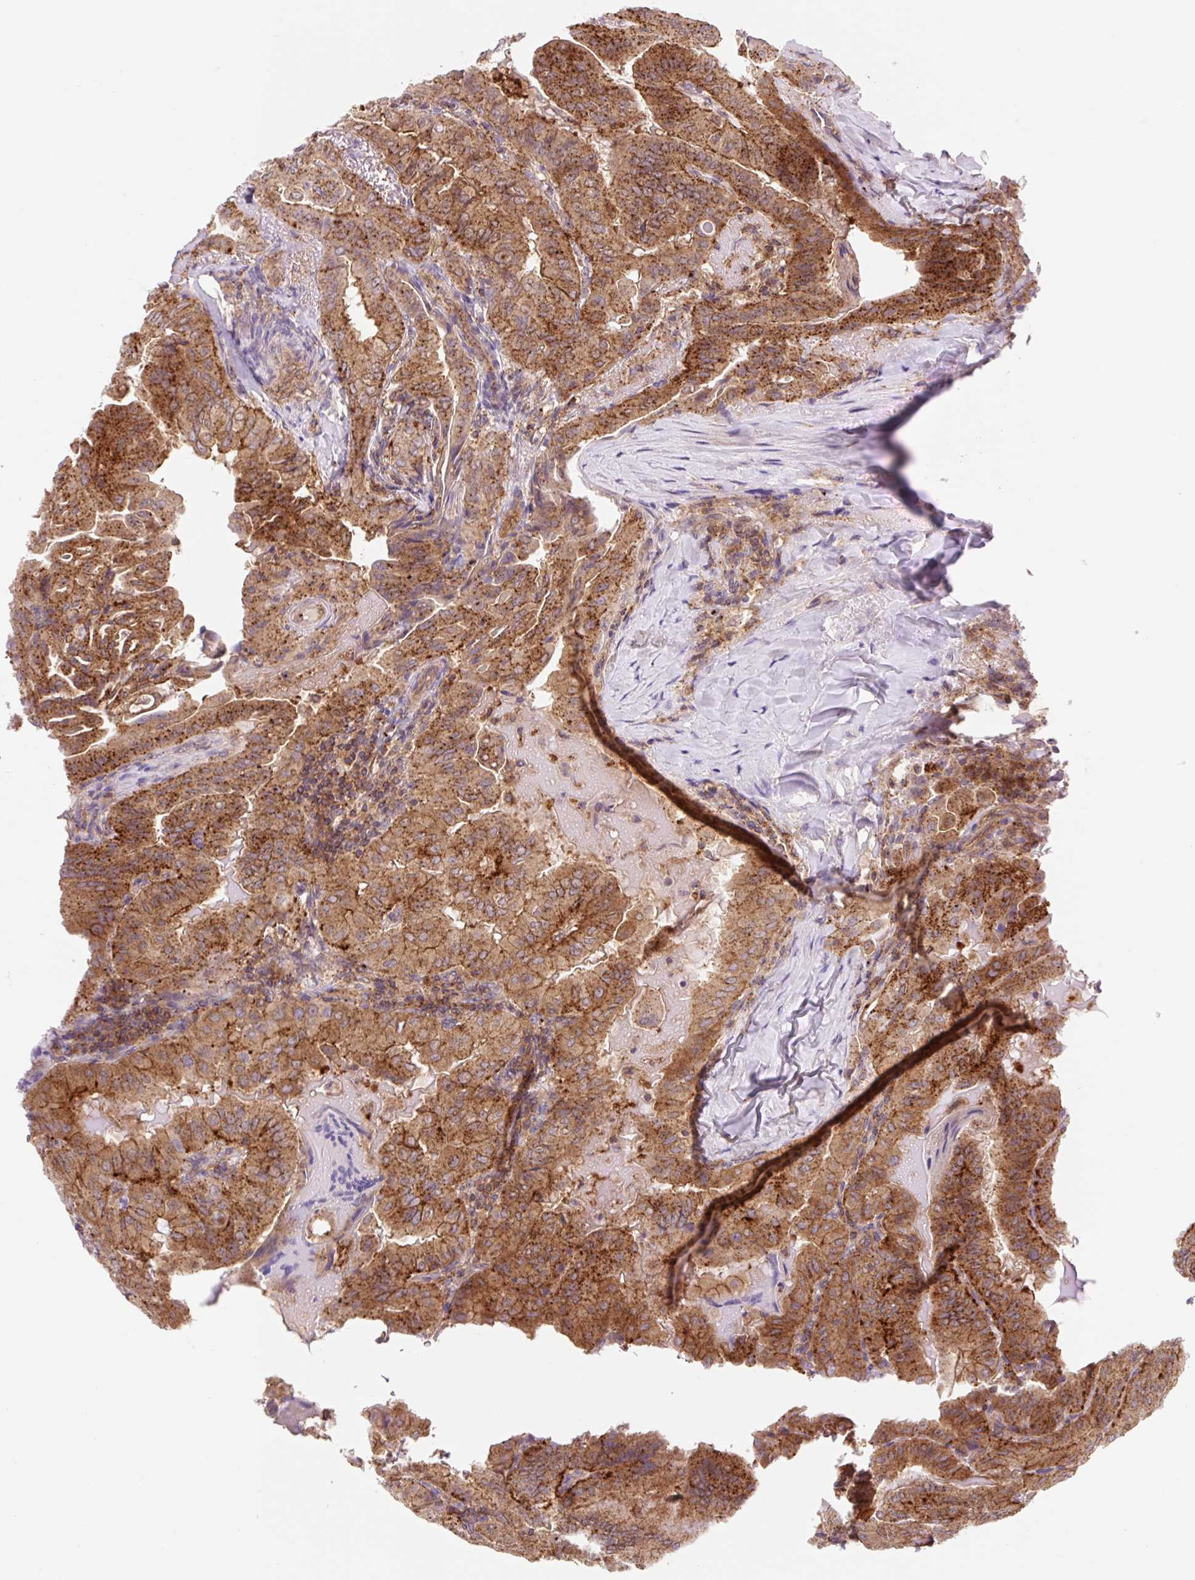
{"staining": {"intensity": "strong", "quantity": ">75%", "location": "cytoplasmic/membranous"}, "tissue": "thyroid cancer", "cell_type": "Tumor cells", "image_type": "cancer", "snomed": [{"axis": "morphology", "description": "Papillary adenocarcinoma, NOS"}, {"axis": "topography", "description": "Thyroid gland"}], "caption": "Thyroid cancer tissue displays strong cytoplasmic/membranous expression in about >75% of tumor cells, visualized by immunohistochemistry.", "gene": "VPS4A", "patient": {"sex": "female", "age": 68}}